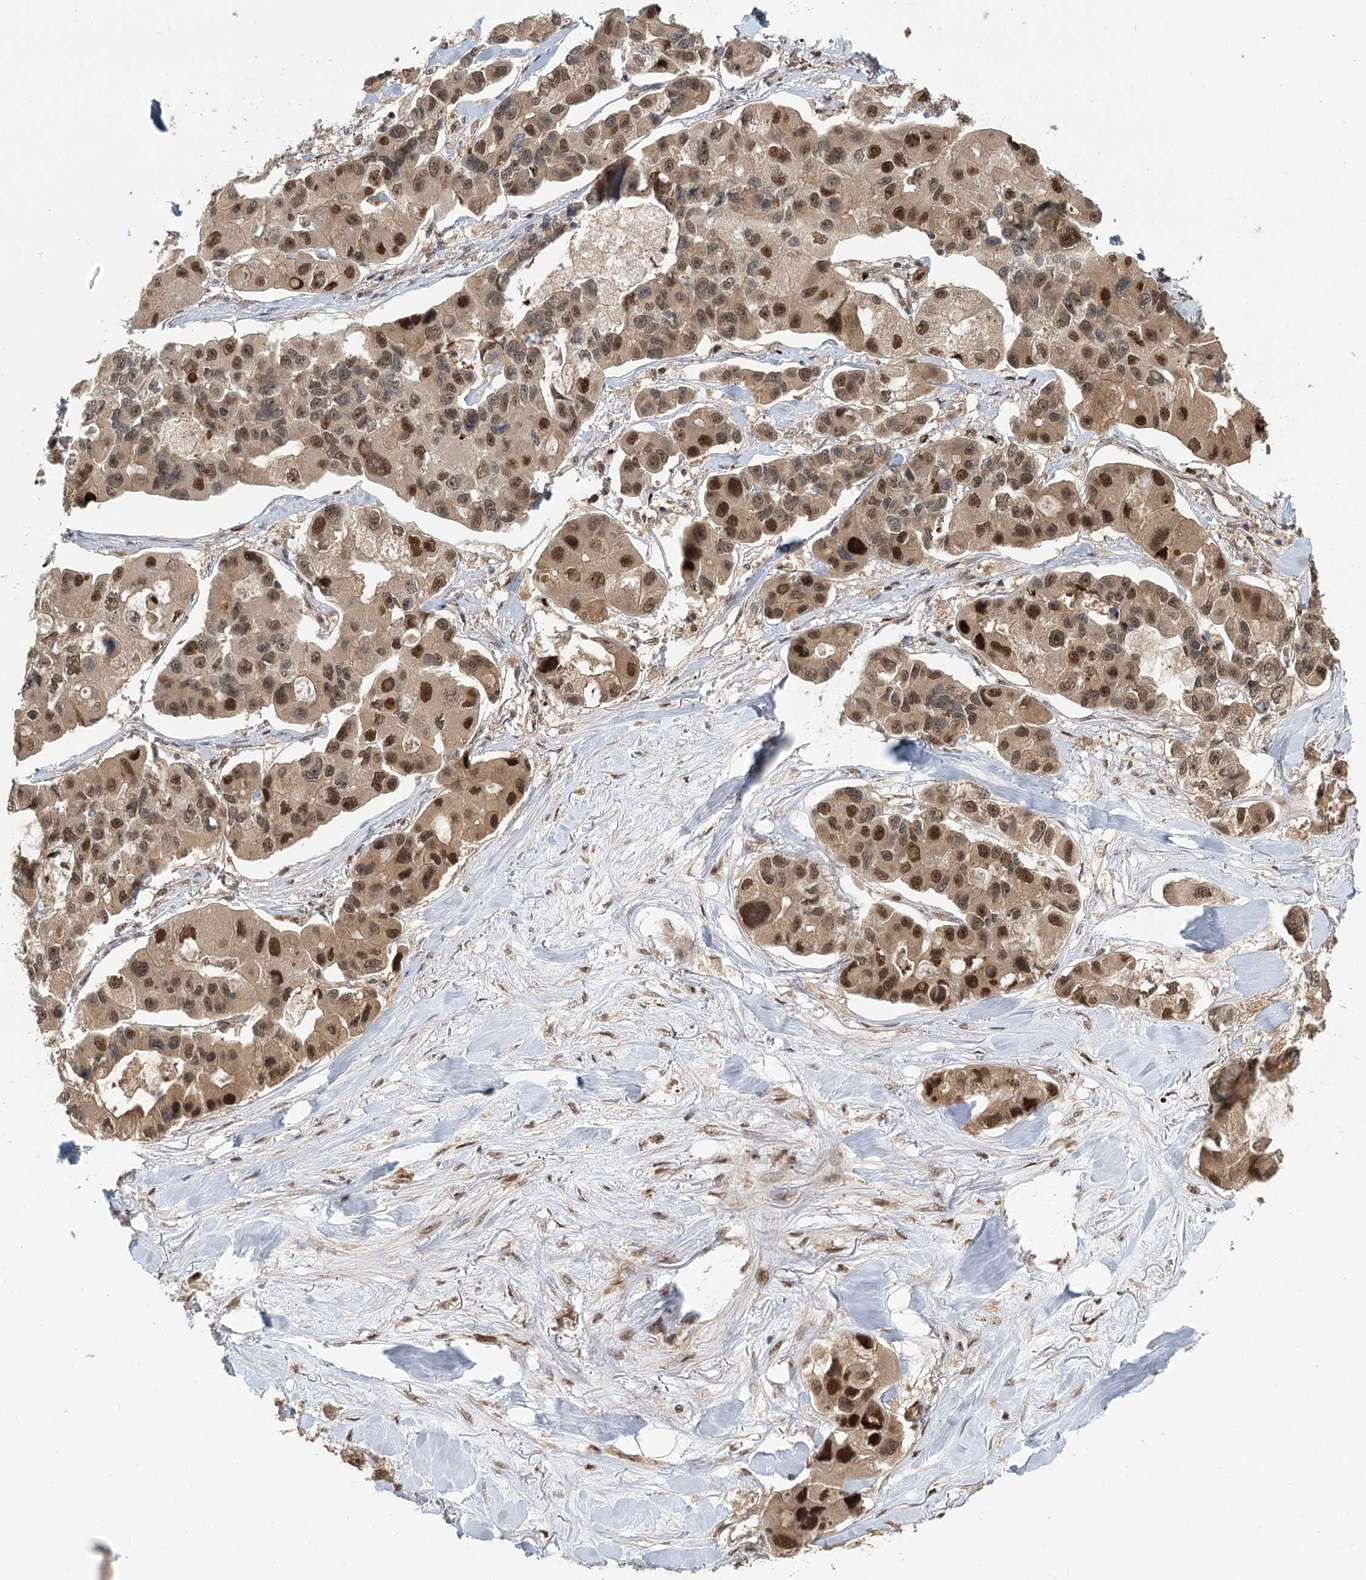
{"staining": {"intensity": "strong", "quantity": ">75%", "location": "cytoplasmic/membranous,nuclear"}, "tissue": "lung cancer", "cell_type": "Tumor cells", "image_type": "cancer", "snomed": [{"axis": "morphology", "description": "Adenocarcinoma, NOS"}, {"axis": "topography", "description": "Lung"}], "caption": "Approximately >75% of tumor cells in lung cancer (adenocarcinoma) display strong cytoplasmic/membranous and nuclear protein expression as visualized by brown immunohistochemical staining.", "gene": "N6AMT1", "patient": {"sex": "female", "age": 54}}